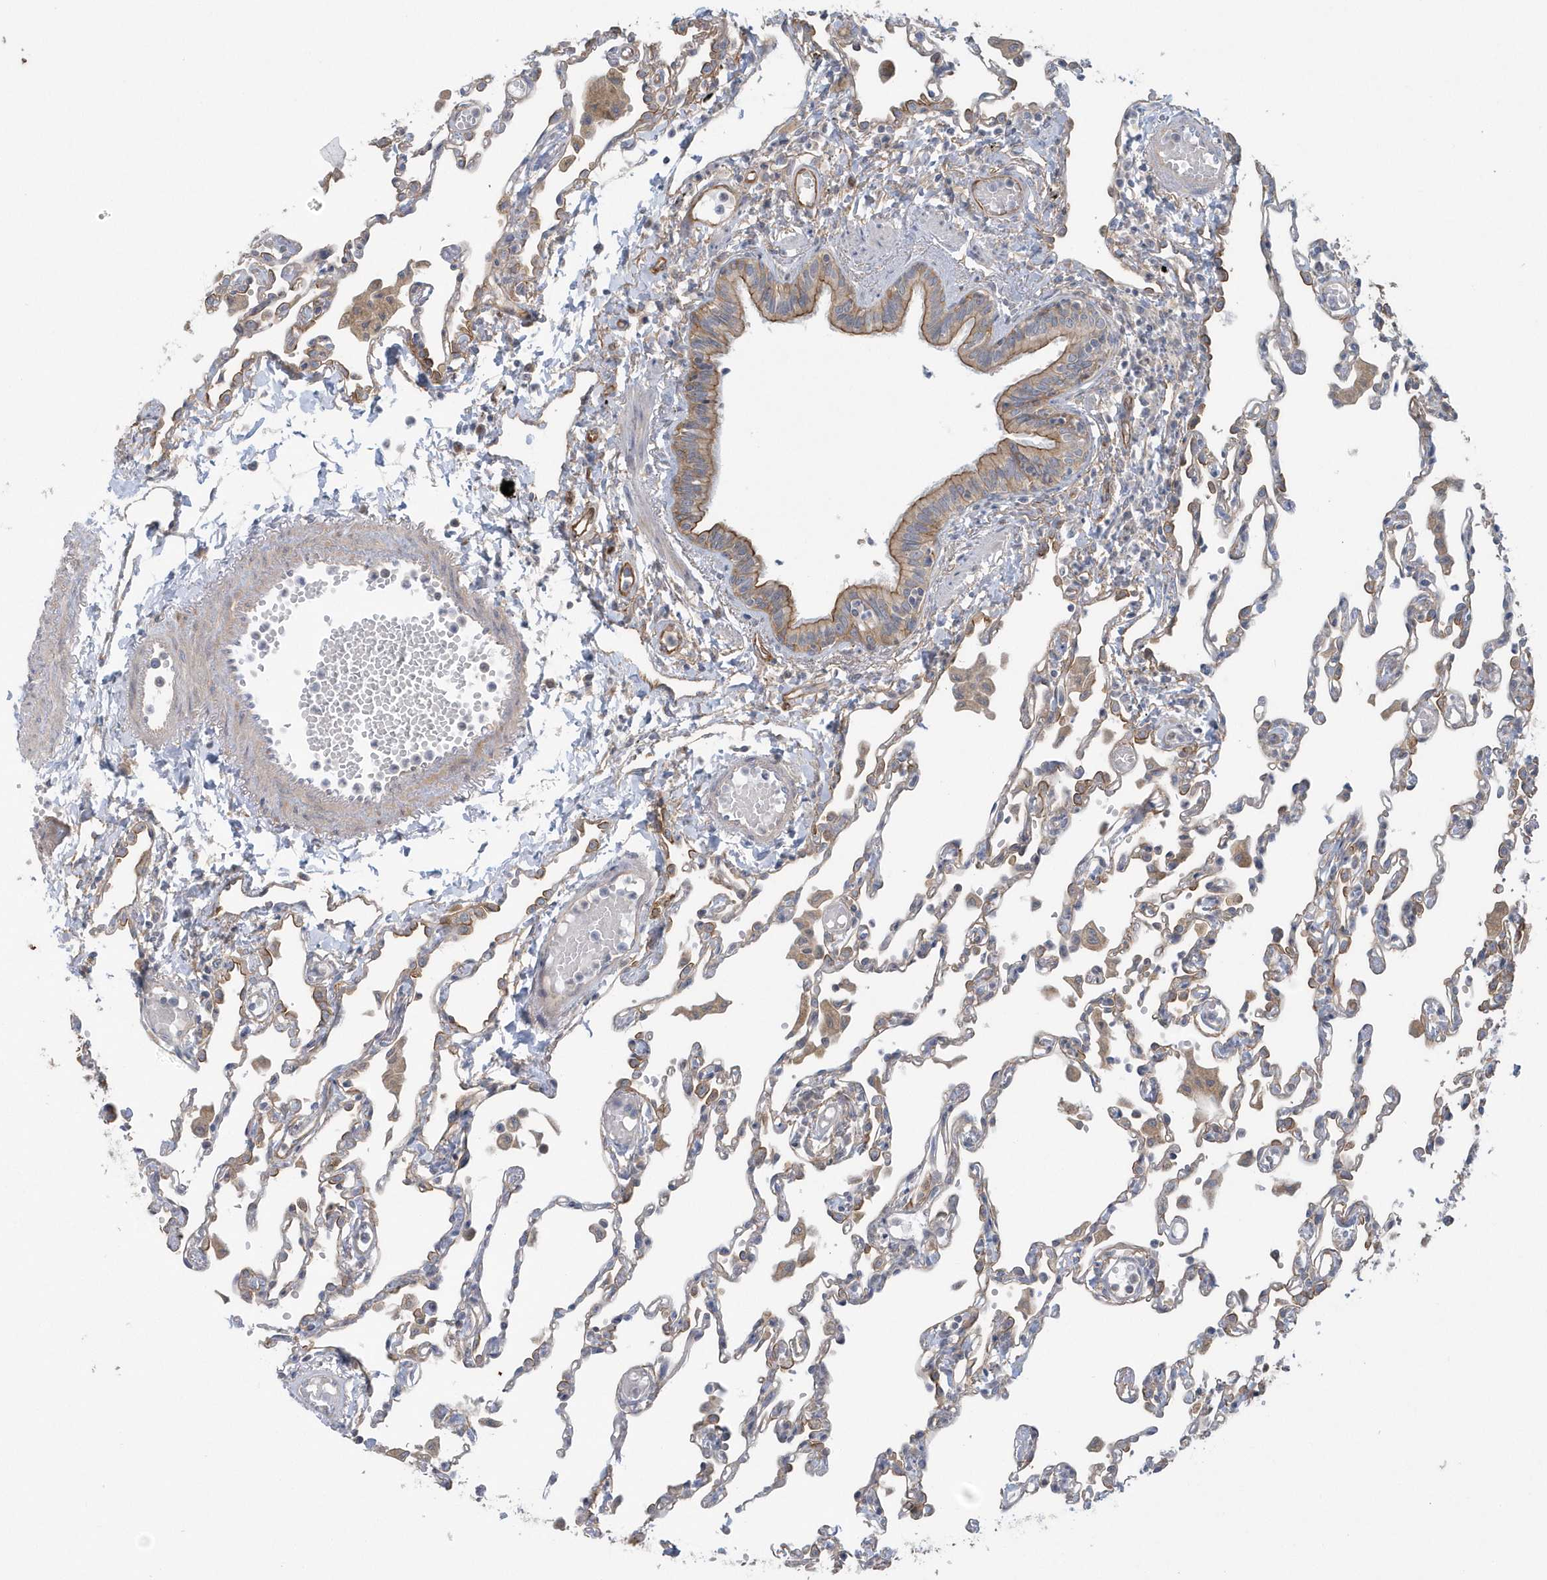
{"staining": {"intensity": "negative", "quantity": "none", "location": "none"}, "tissue": "lung", "cell_type": "Alveolar cells", "image_type": "normal", "snomed": [{"axis": "morphology", "description": "Normal tissue, NOS"}, {"axis": "topography", "description": "Bronchus"}, {"axis": "topography", "description": "Lung"}], "caption": "Immunohistochemistry (IHC) image of normal human lung stained for a protein (brown), which exhibits no positivity in alveolar cells.", "gene": "RAI14", "patient": {"sex": "female", "age": 49}}